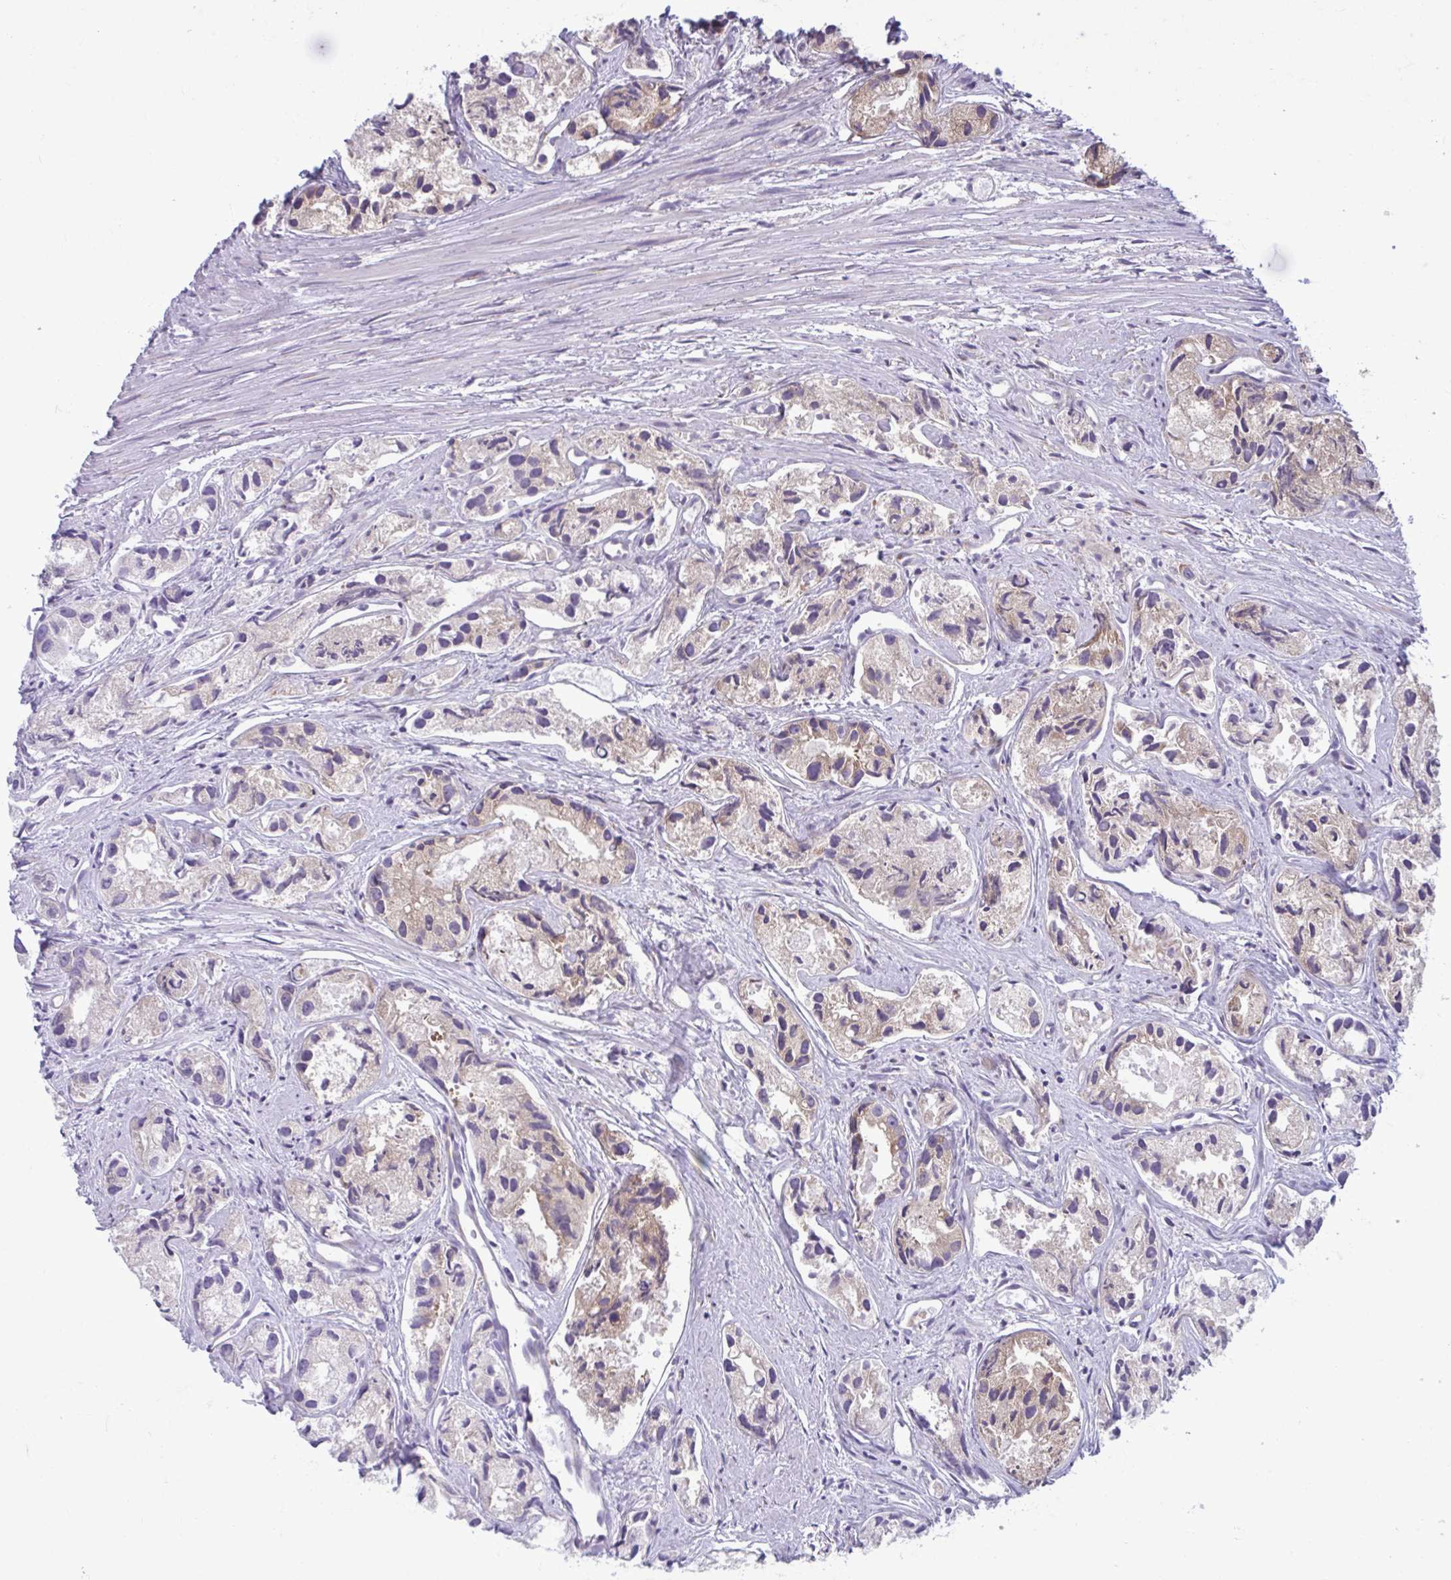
{"staining": {"intensity": "weak", "quantity": "<25%", "location": "cytoplasmic/membranous"}, "tissue": "prostate cancer", "cell_type": "Tumor cells", "image_type": "cancer", "snomed": [{"axis": "morphology", "description": "Adenocarcinoma, High grade"}, {"axis": "topography", "description": "Prostate"}], "caption": "DAB (3,3'-diaminobenzidine) immunohistochemical staining of prostate adenocarcinoma (high-grade) displays no significant staining in tumor cells.", "gene": "RPS16", "patient": {"sex": "male", "age": 84}}